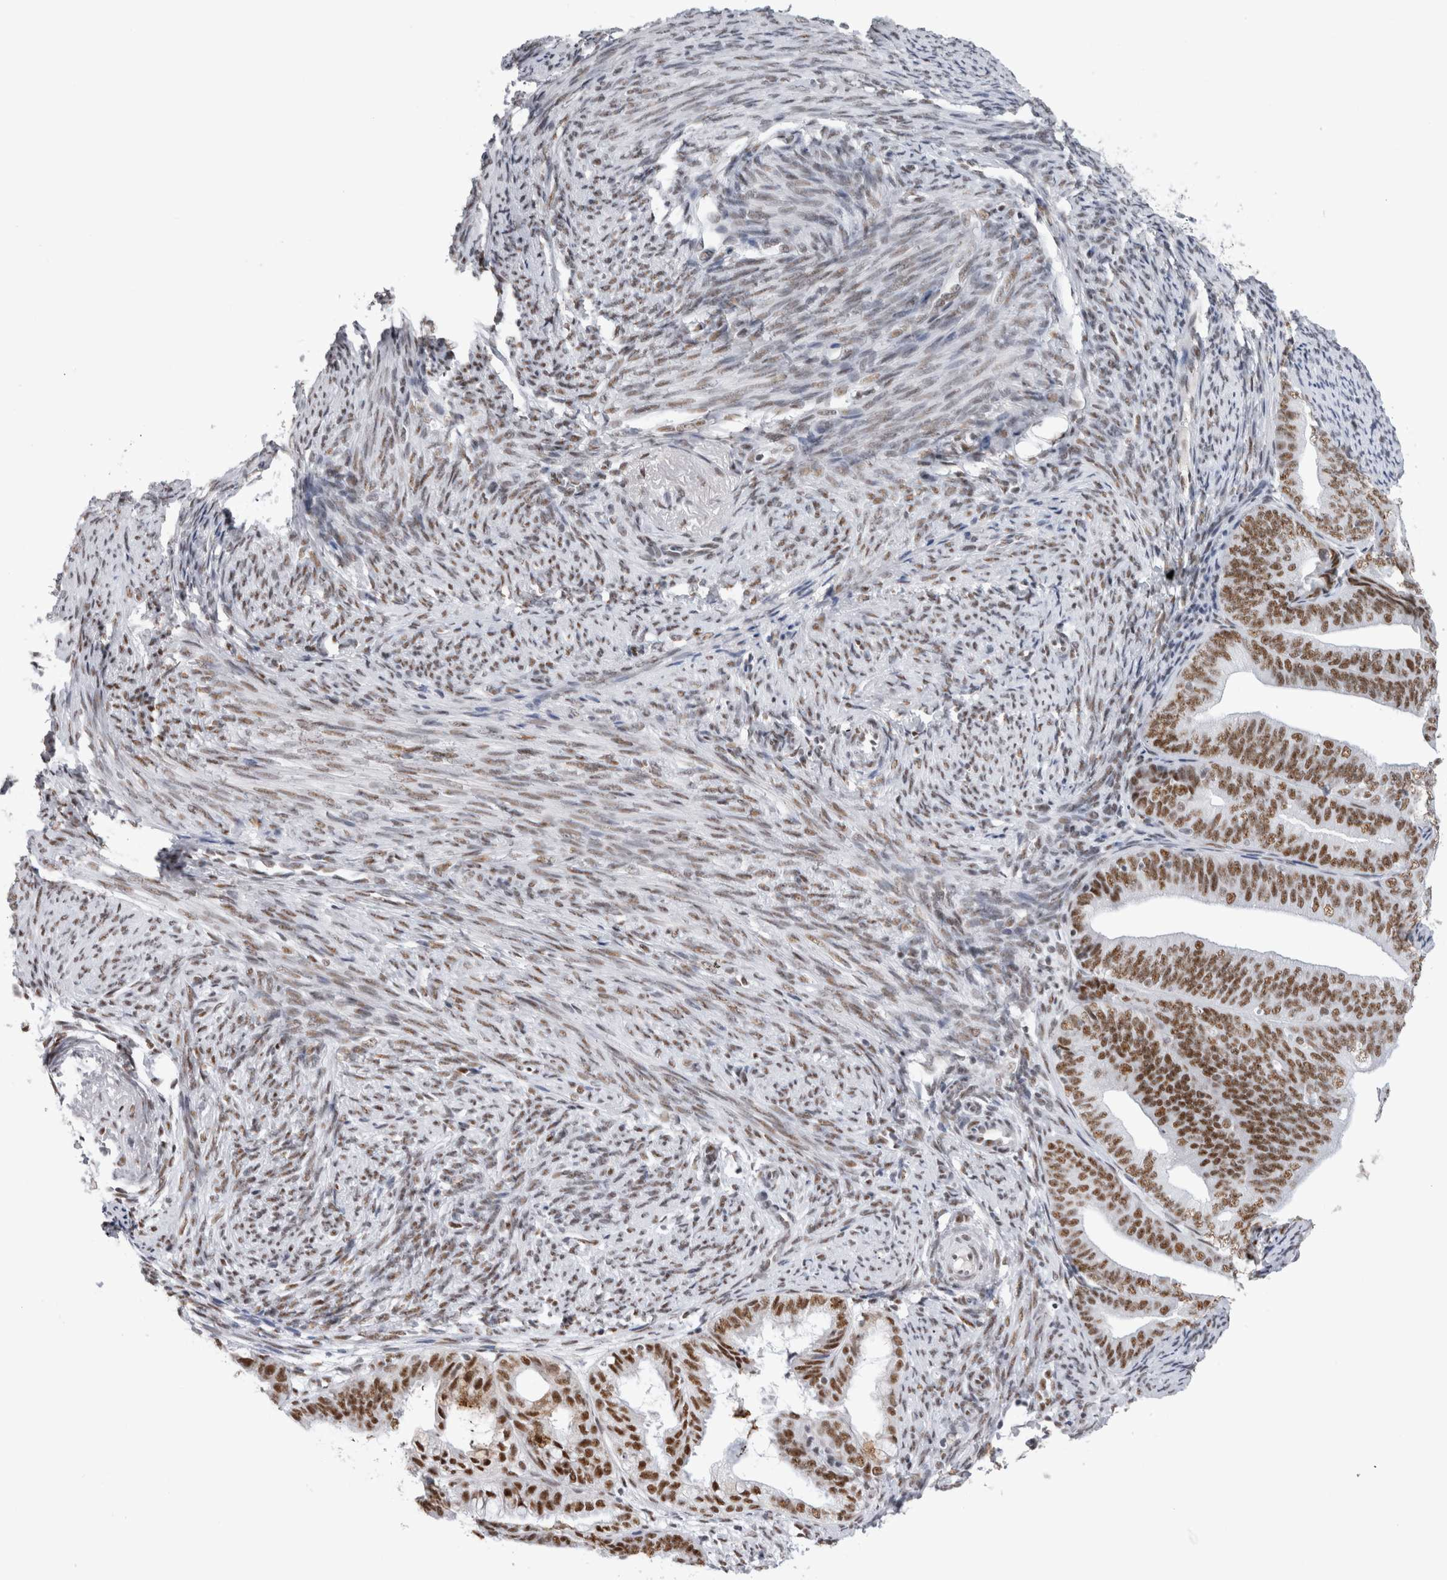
{"staining": {"intensity": "strong", "quantity": ">75%", "location": "nuclear"}, "tissue": "endometrial cancer", "cell_type": "Tumor cells", "image_type": "cancer", "snomed": [{"axis": "morphology", "description": "Adenocarcinoma, NOS"}, {"axis": "topography", "description": "Endometrium"}], "caption": "Immunohistochemical staining of human endometrial adenocarcinoma demonstrates high levels of strong nuclear expression in about >75% of tumor cells.", "gene": "API5", "patient": {"sex": "female", "age": 63}}